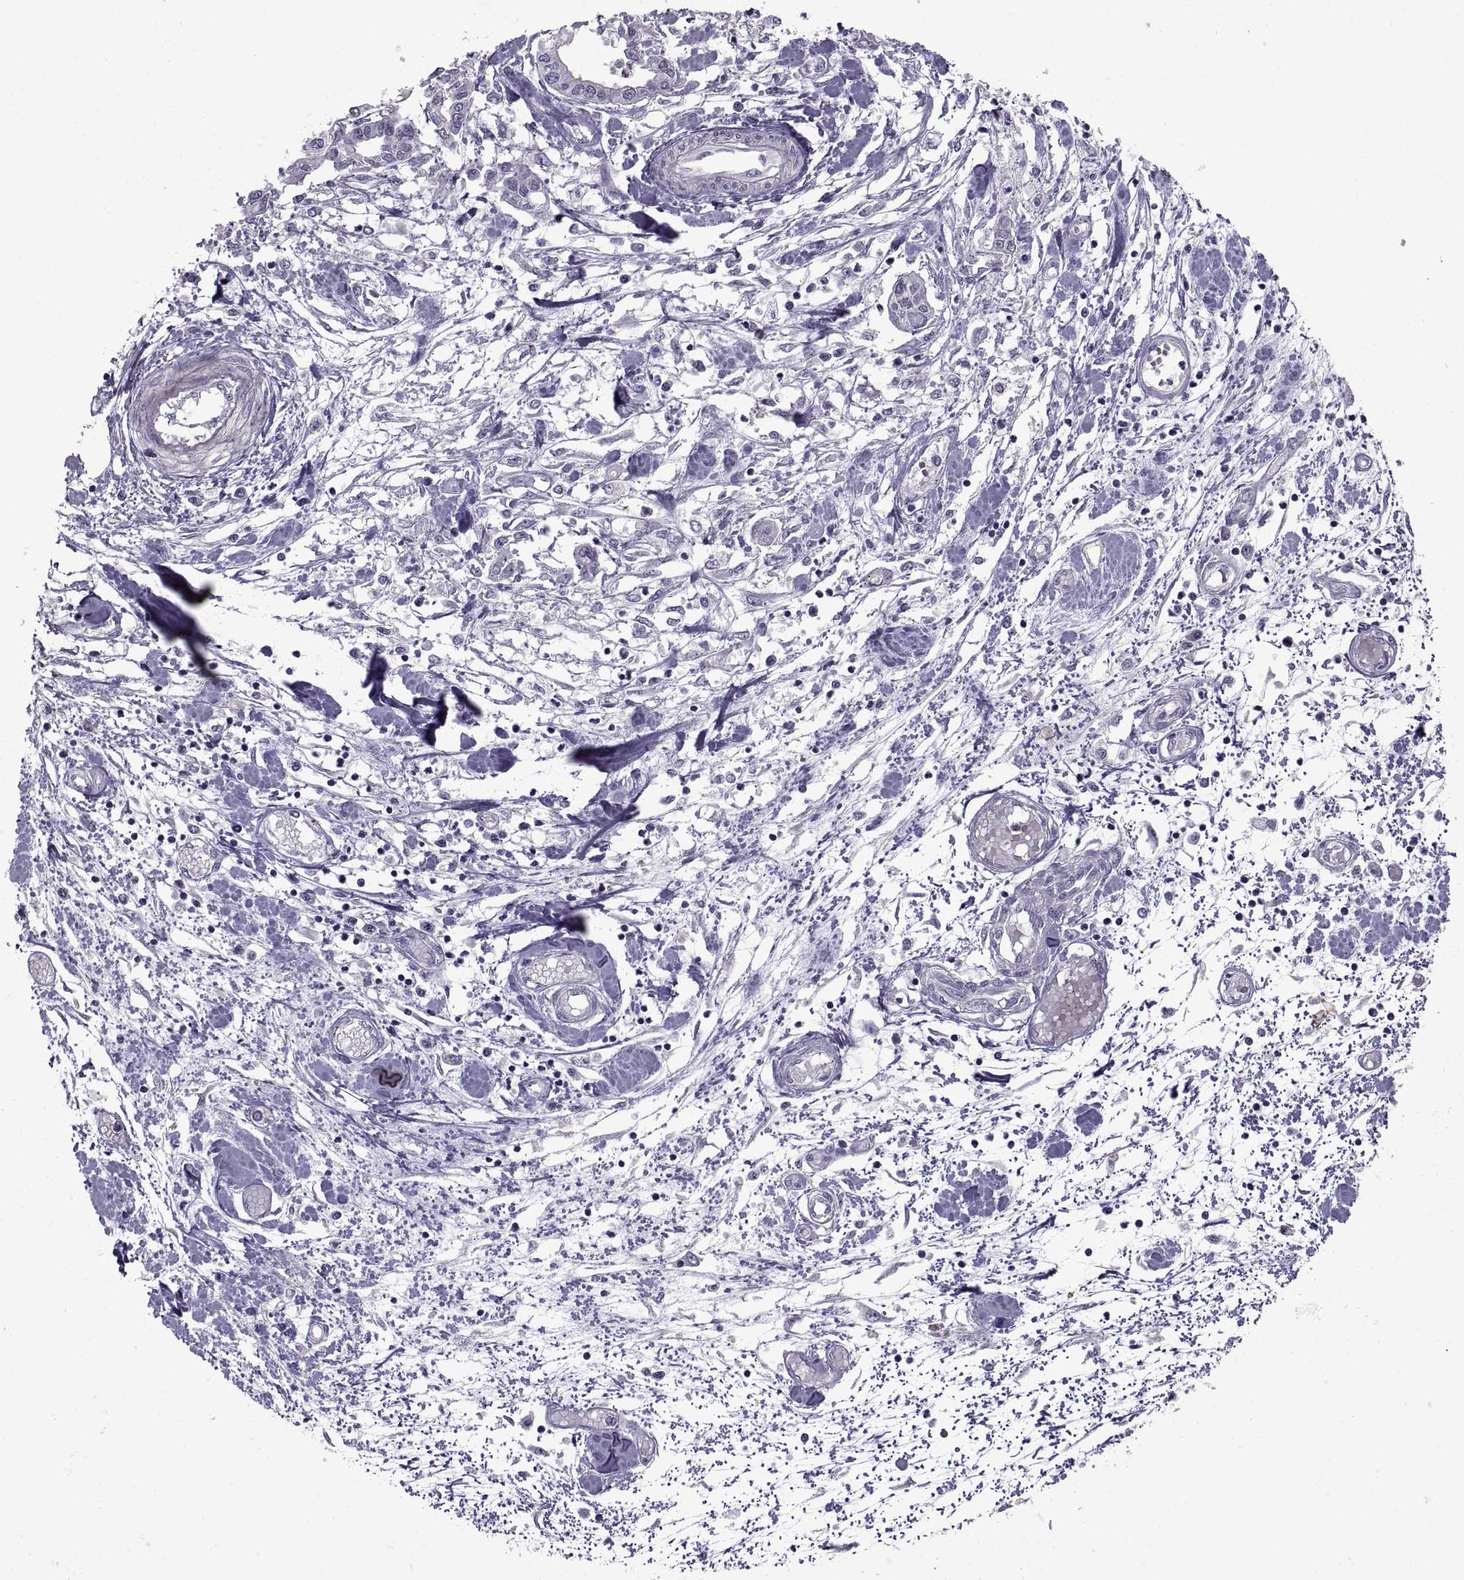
{"staining": {"intensity": "negative", "quantity": "none", "location": "none"}, "tissue": "pancreatic cancer", "cell_type": "Tumor cells", "image_type": "cancer", "snomed": [{"axis": "morphology", "description": "Adenocarcinoma, NOS"}, {"axis": "topography", "description": "Pancreas"}], "caption": "High magnification brightfield microscopy of adenocarcinoma (pancreatic) stained with DAB (brown) and counterstained with hematoxylin (blue): tumor cells show no significant expression.", "gene": "BSPH1", "patient": {"sex": "male", "age": 60}}